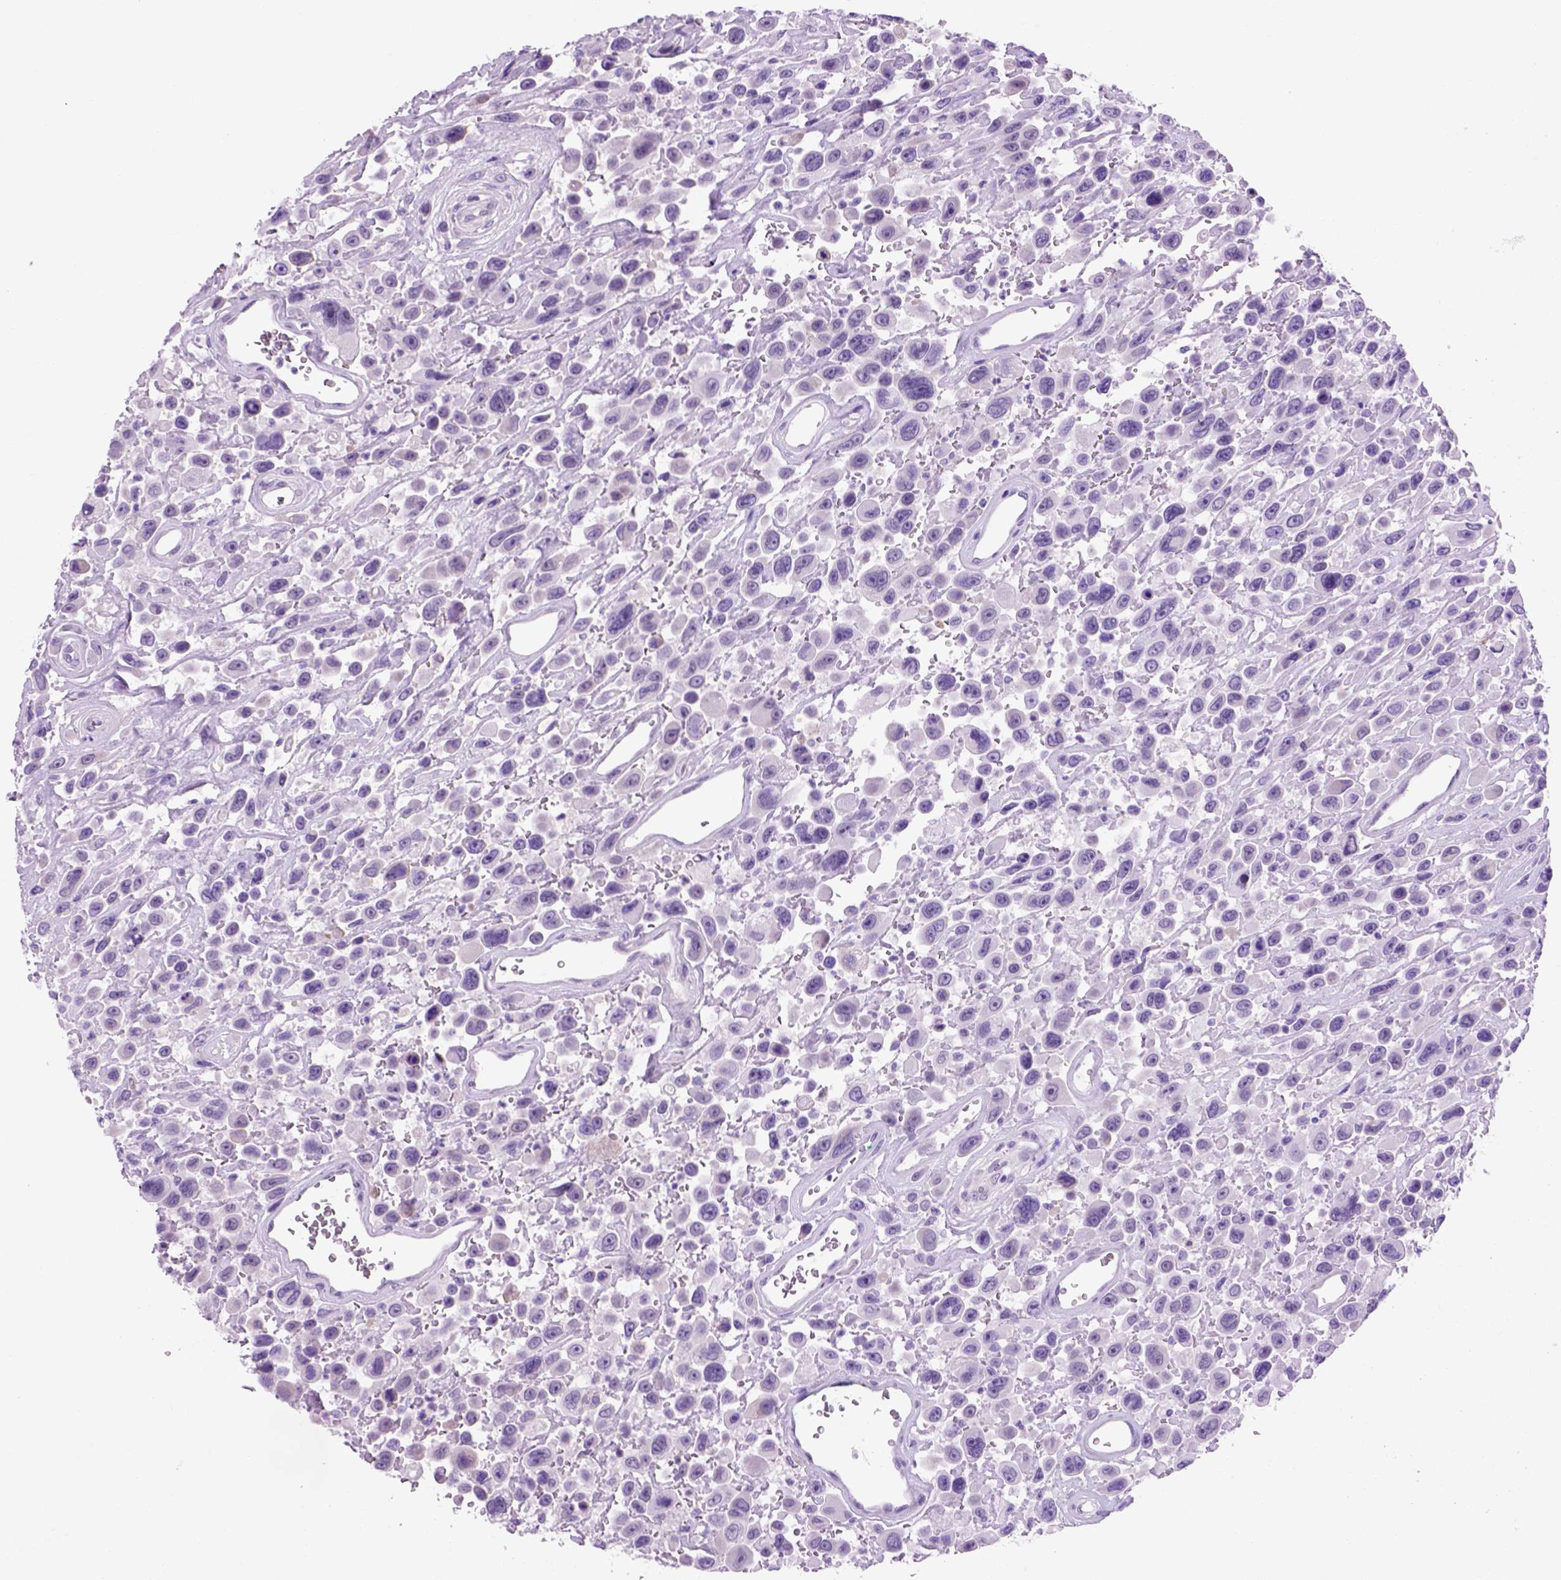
{"staining": {"intensity": "negative", "quantity": "none", "location": "none"}, "tissue": "urothelial cancer", "cell_type": "Tumor cells", "image_type": "cancer", "snomed": [{"axis": "morphology", "description": "Urothelial carcinoma, High grade"}, {"axis": "topography", "description": "Urinary bladder"}], "caption": "High-grade urothelial carcinoma stained for a protein using immunohistochemistry (IHC) reveals no staining tumor cells.", "gene": "HHIPL2", "patient": {"sex": "male", "age": 53}}